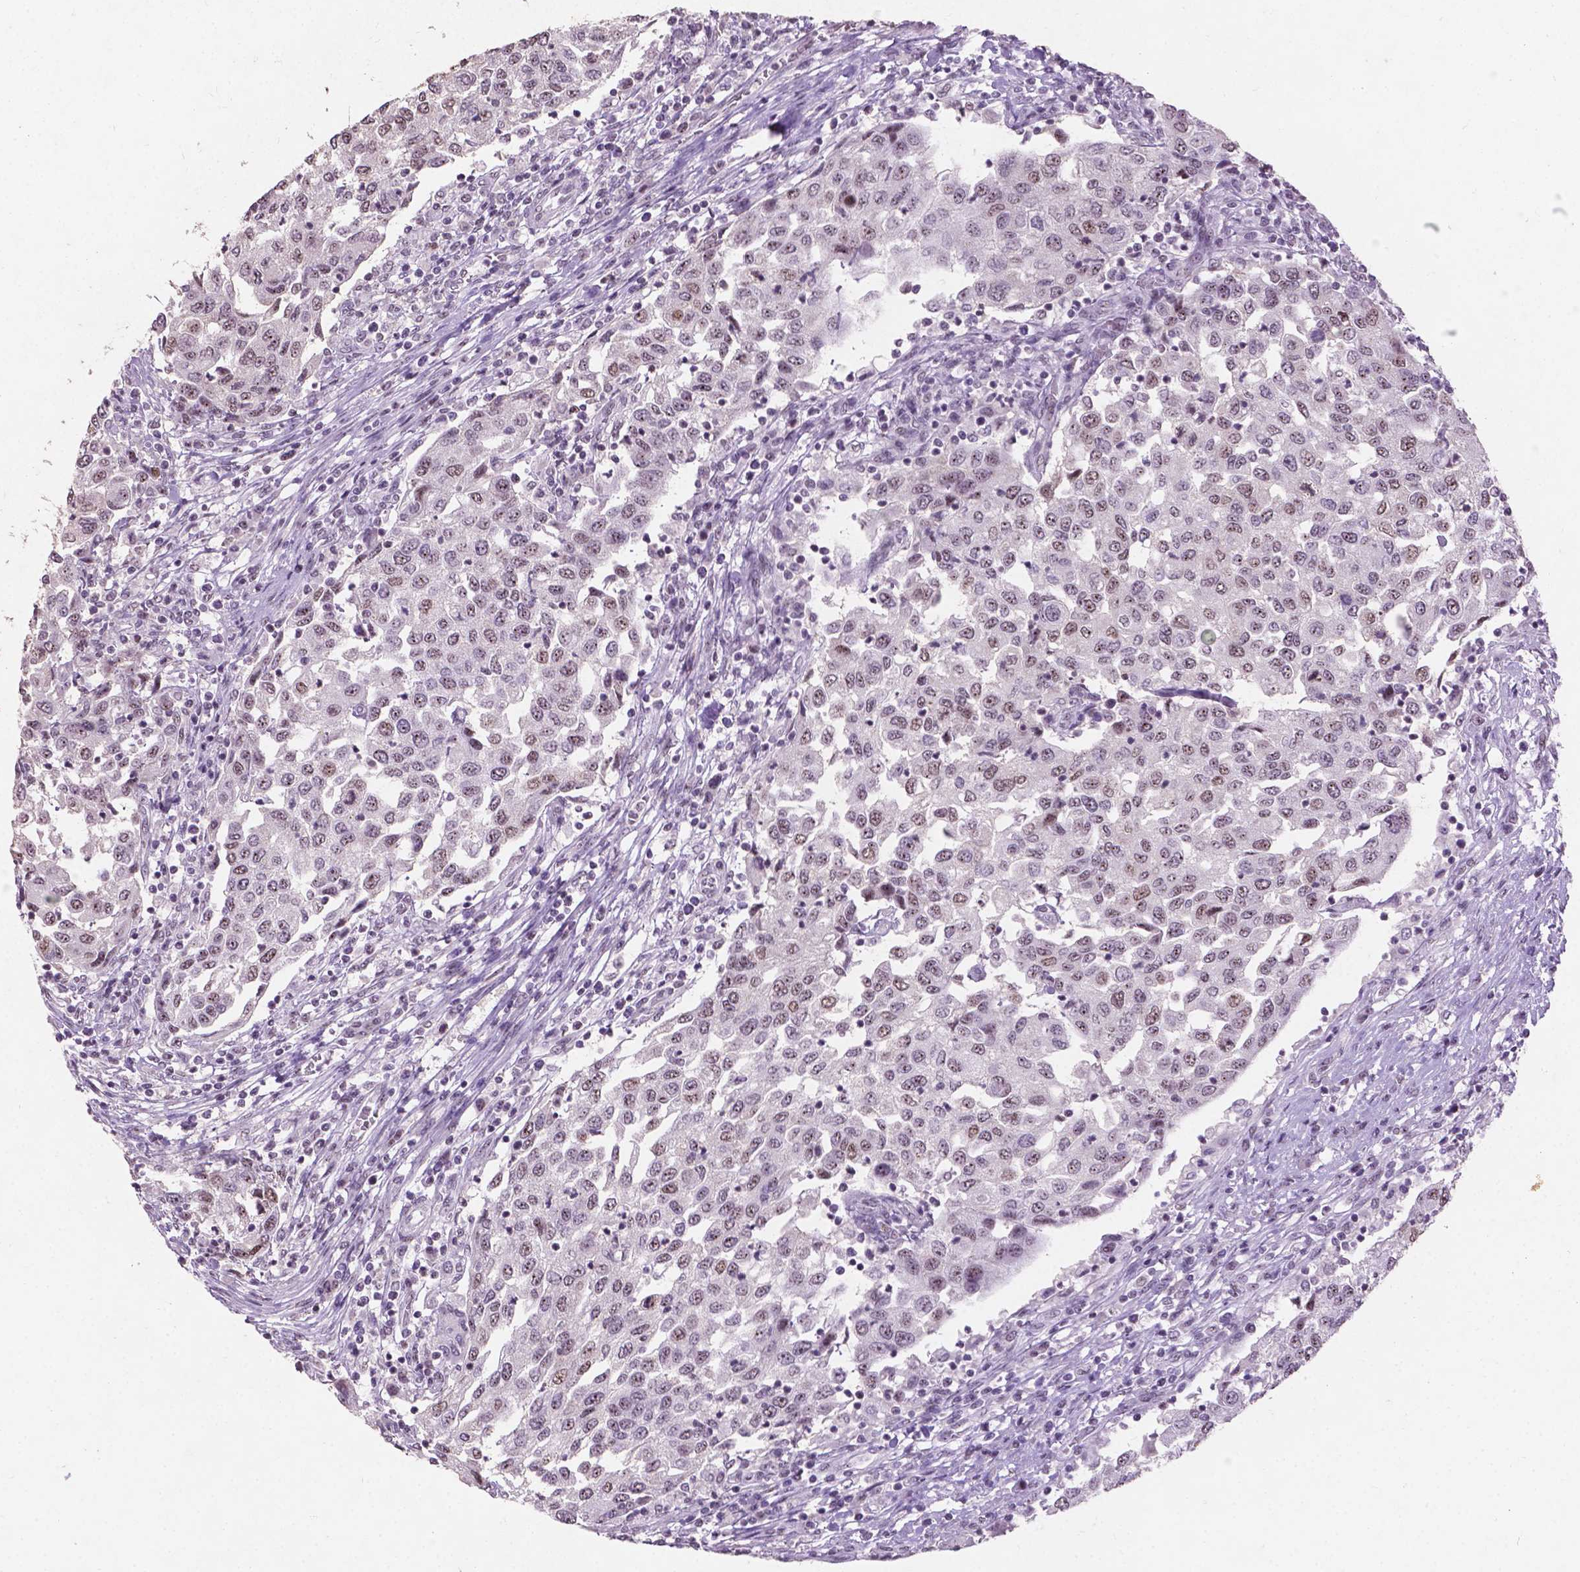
{"staining": {"intensity": "weak", "quantity": "25%-75%", "location": "nuclear"}, "tissue": "urothelial cancer", "cell_type": "Tumor cells", "image_type": "cancer", "snomed": [{"axis": "morphology", "description": "Urothelial carcinoma, High grade"}, {"axis": "topography", "description": "Urinary bladder"}], "caption": "Urothelial cancer stained for a protein (brown) displays weak nuclear positive staining in approximately 25%-75% of tumor cells.", "gene": "COIL", "patient": {"sex": "female", "age": 78}}